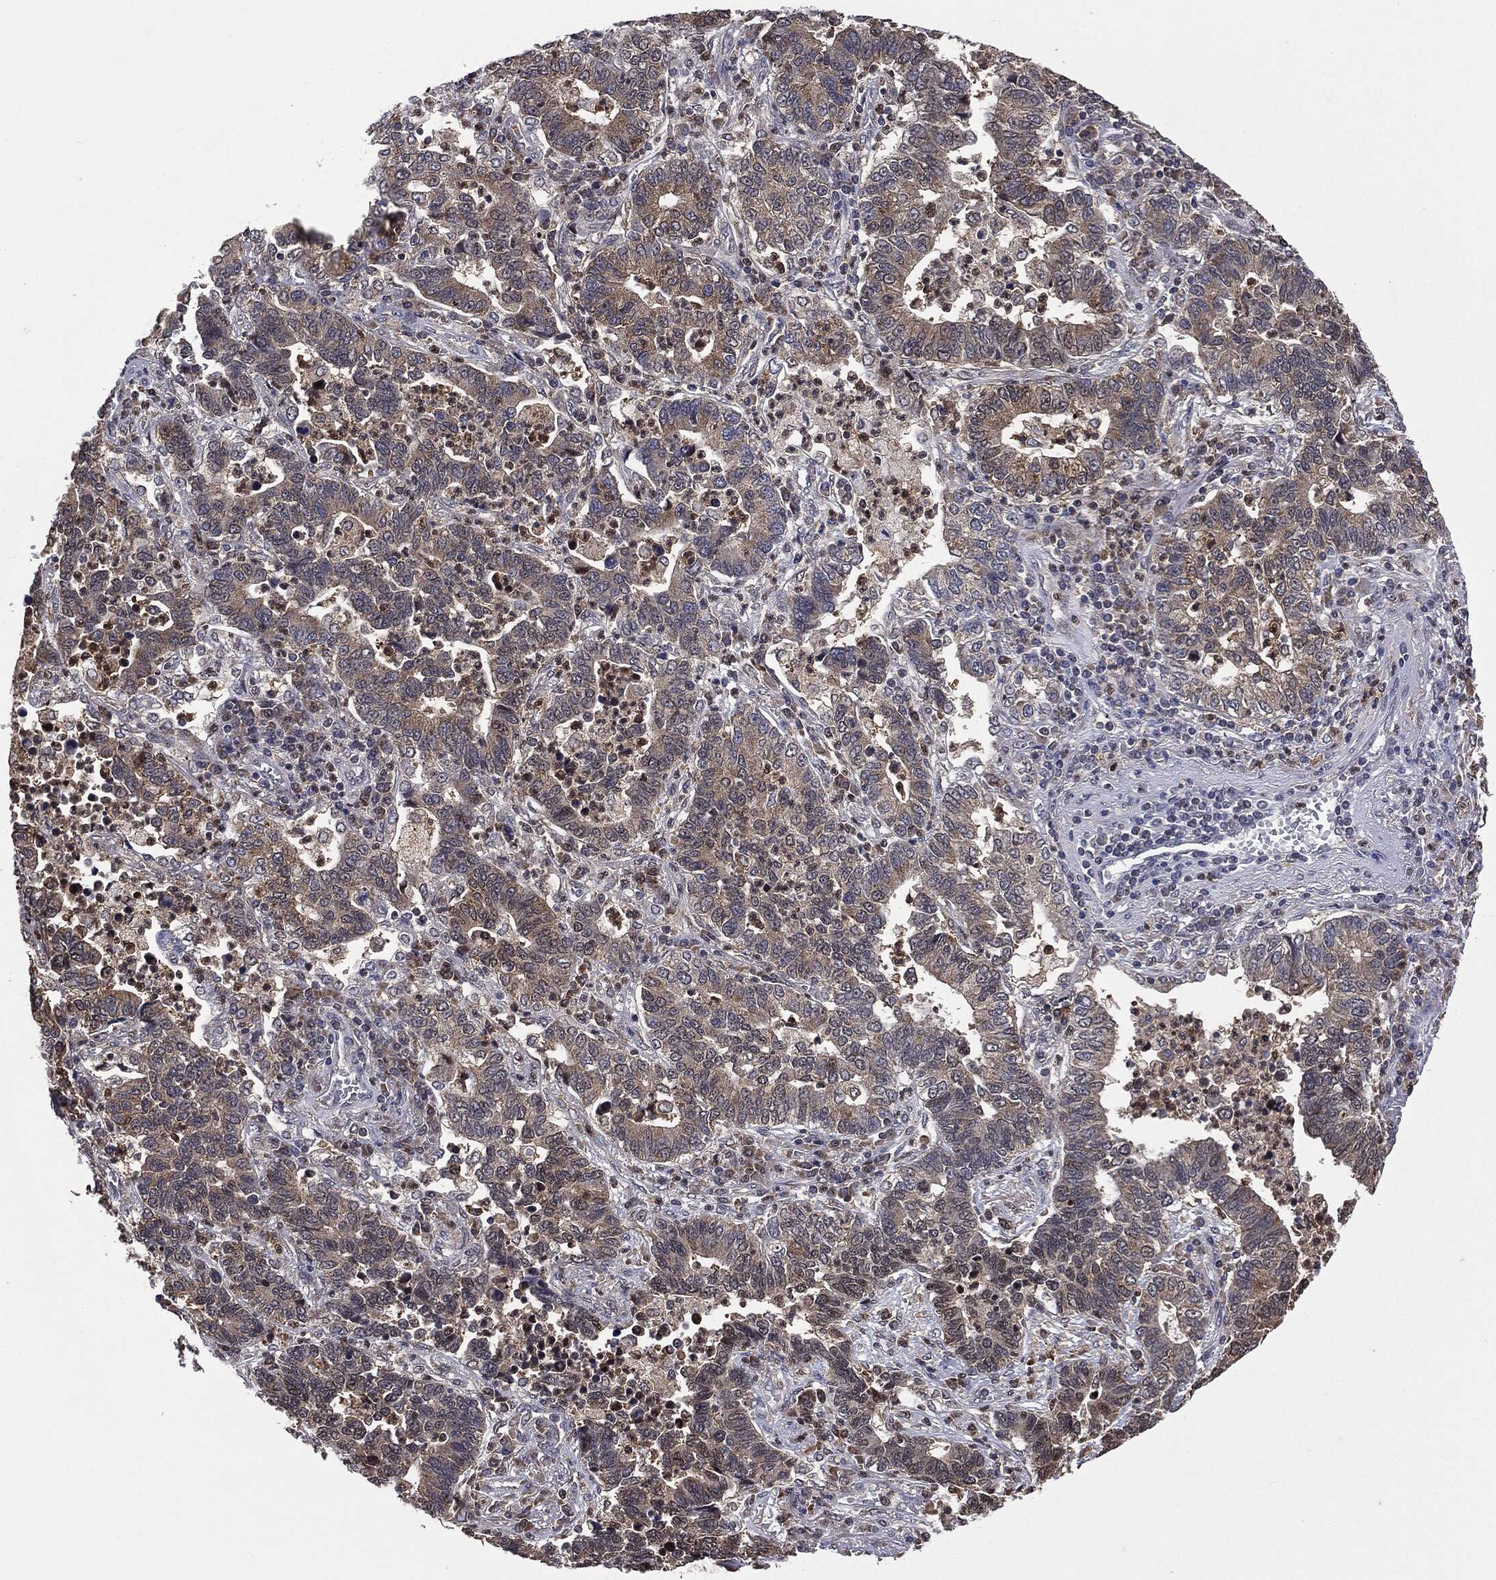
{"staining": {"intensity": "negative", "quantity": "none", "location": "none"}, "tissue": "lung cancer", "cell_type": "Tumor cells", "image_type": "cancer", "snomed": [{"axis": "morphology", "description": "Adenocarcinoma, NOS"}, {"axis": "topography", "description": "Lung"}], "caption": "DAB immunohistochemical staining of human lung adenocarcinoma reveals no significant staining in tumor cells.", "gene": "GPI", "patient": {"sex": "female", "age": 57}}